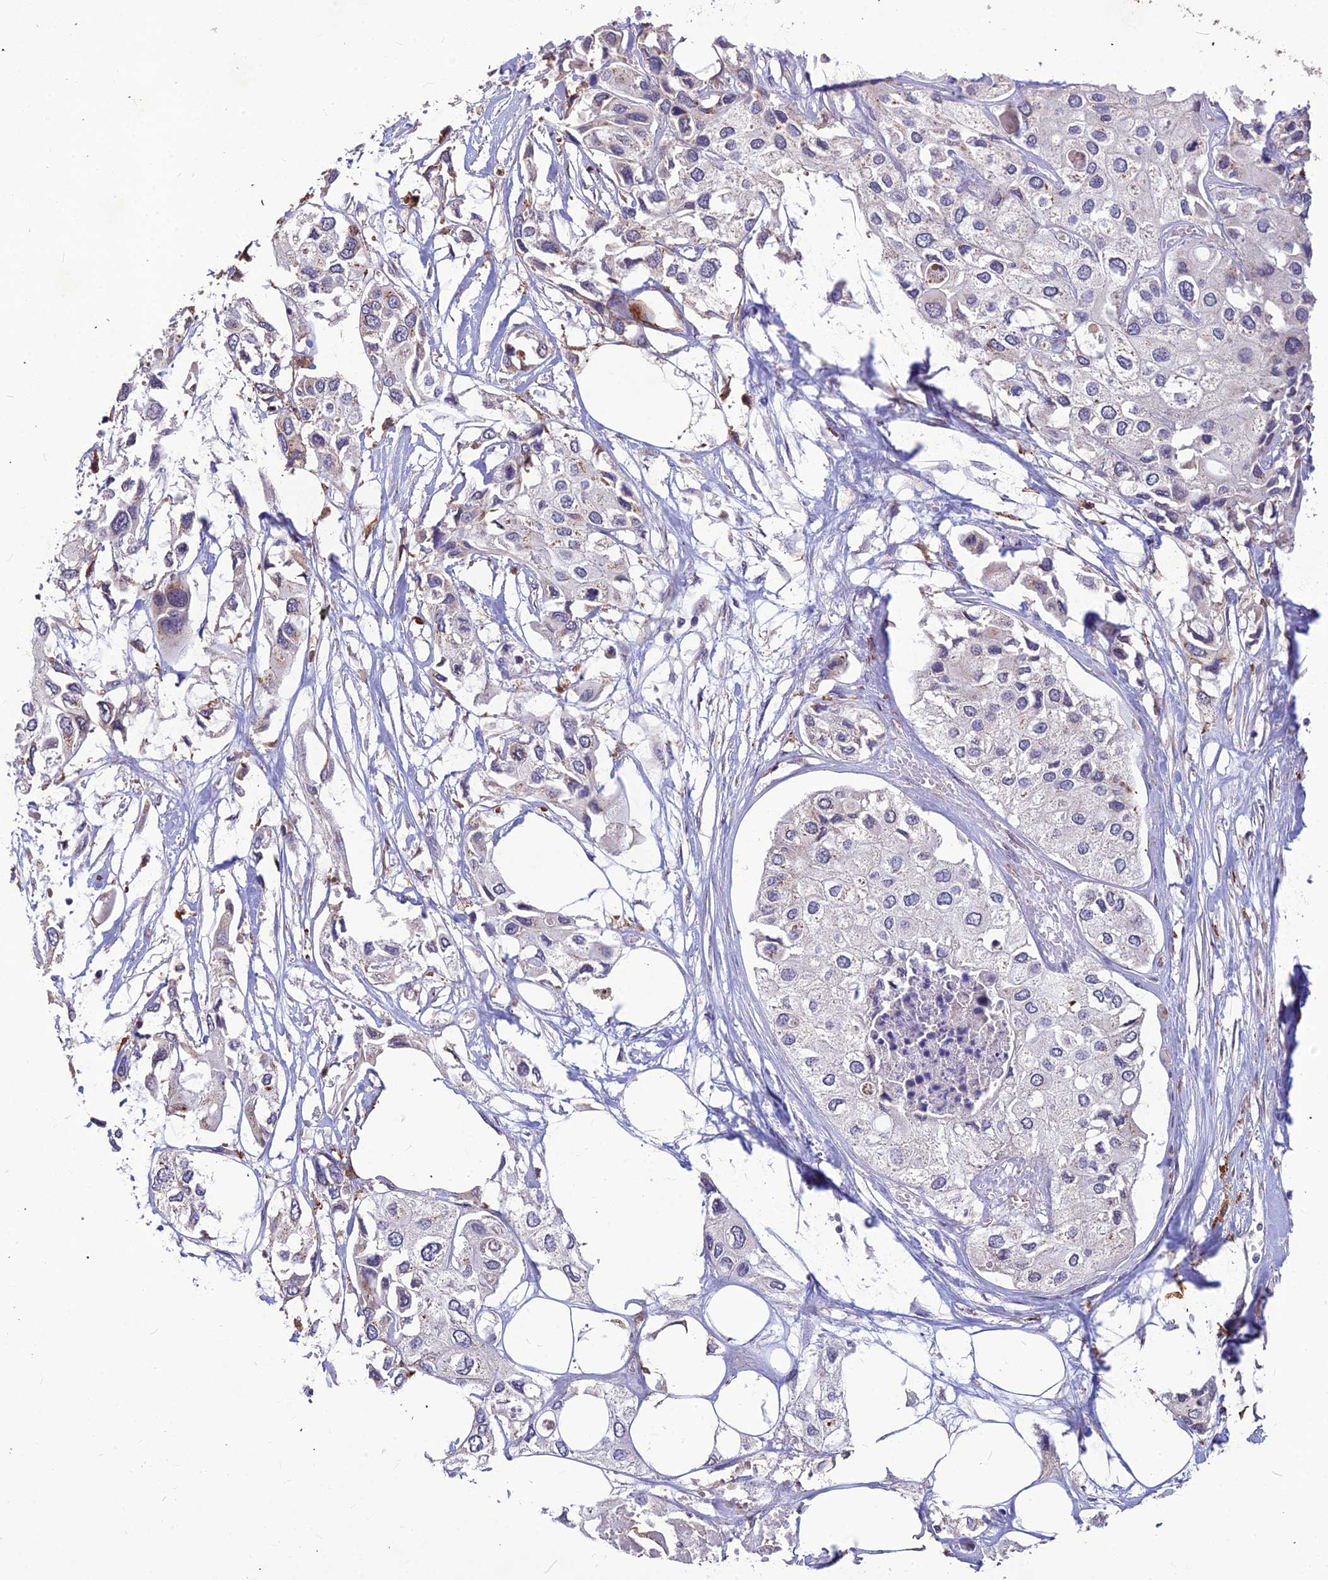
{"staining": {"intensity": "negative", "quantity": "none", "location": "none"}, "tissue": "urothelial cancer", "cell_type": "Tumor cells", "image_type": "cancer", "snomed": [{"axis": "morphology", "description": "Urothelial carcinoma, High grade"}, {"axis": "topography", "description": "Urinary bladder"}], "caption": "Protein analysis of urothelial cancer displays no significant expression in tumor cells. (Immunohistochemistry, brightfield microscopy, high magnification).", "gene": "LEKR1", "patient": {"sex": "male", "age": 64}}